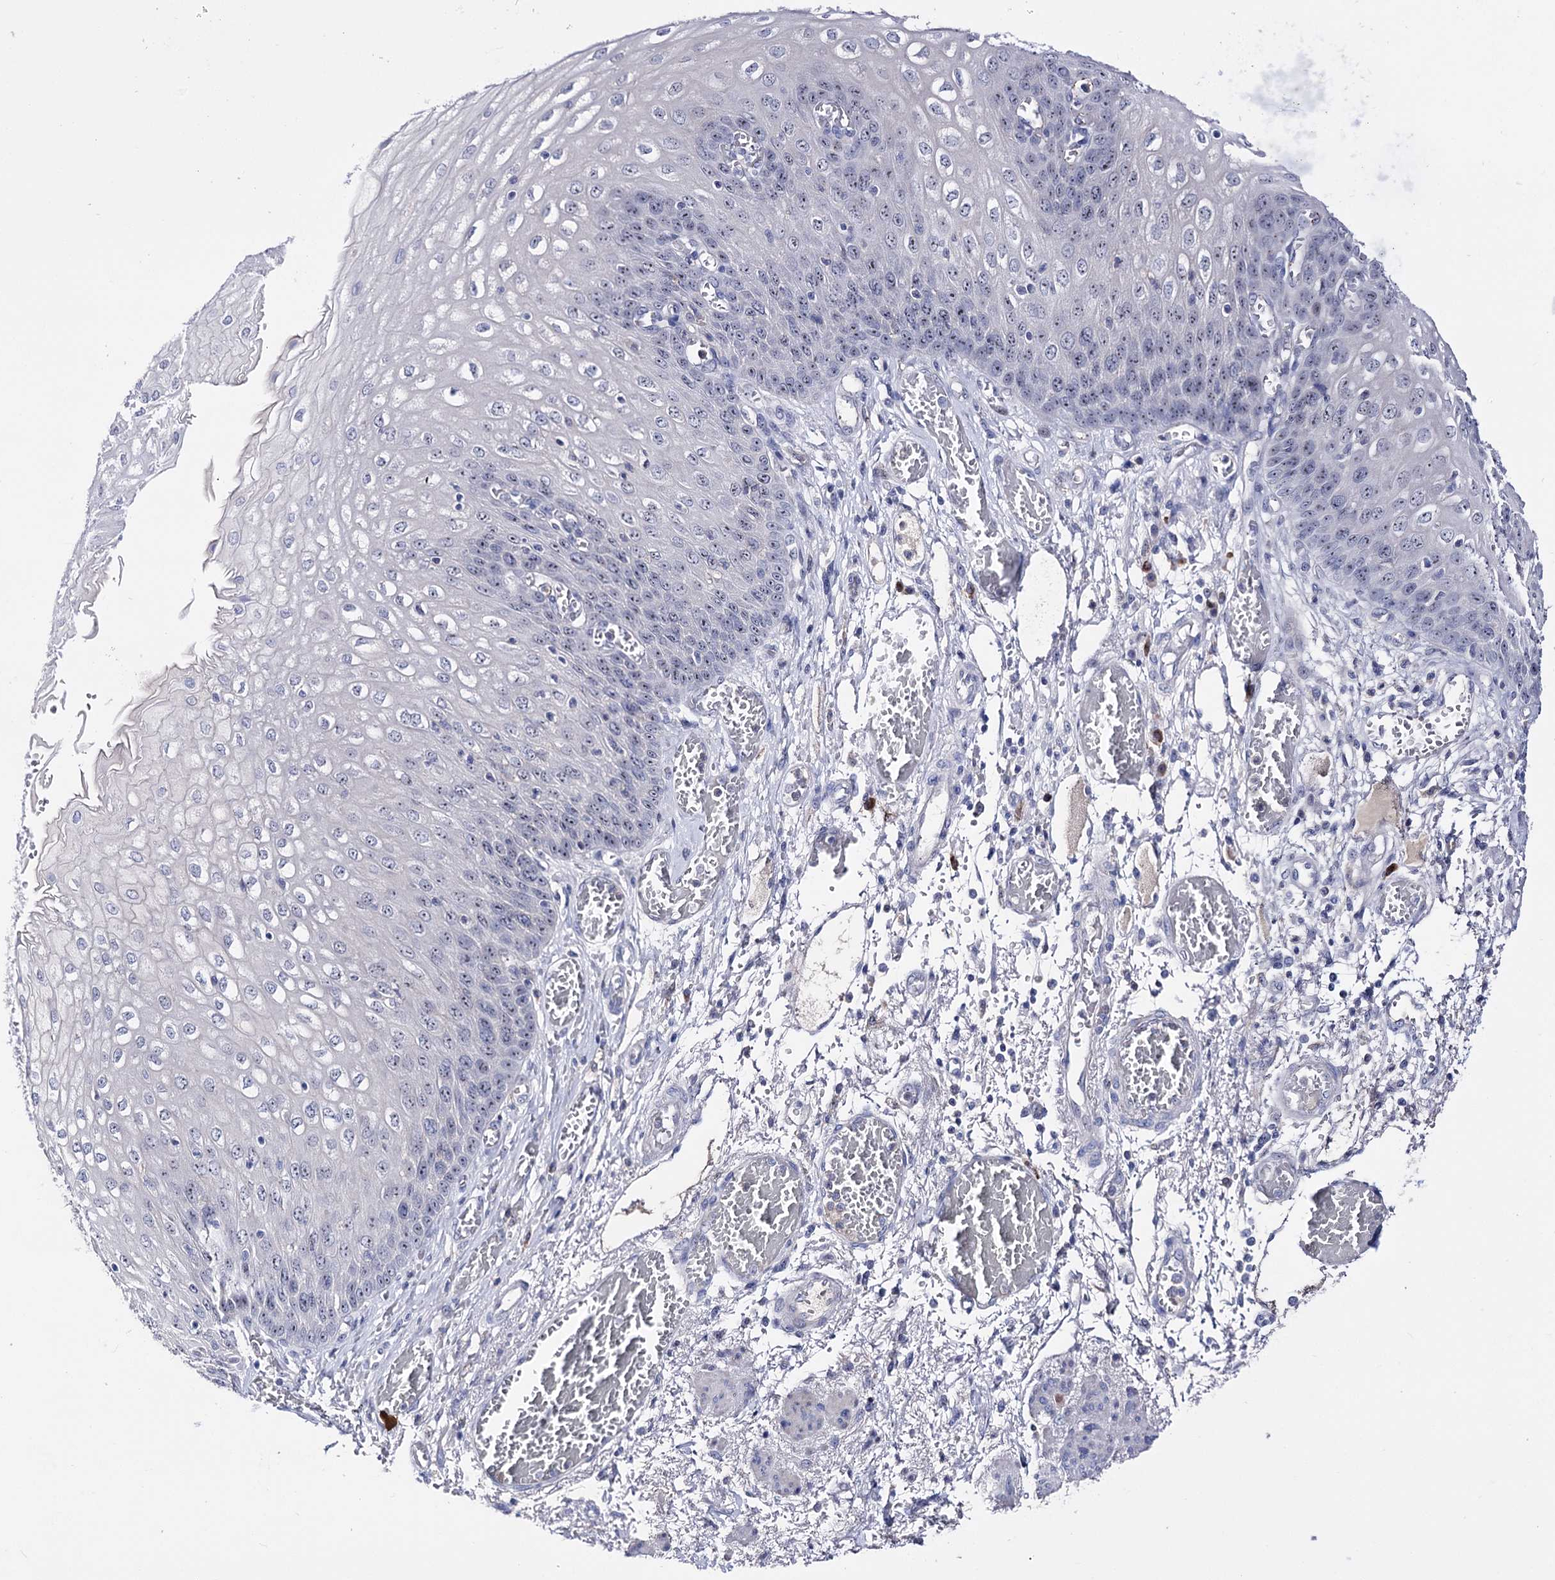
{"staining": {"intensity": "moderate", "quantity": "25%-75%", "location": "nuclear"}, "tissue": "esophagus", "cell_type": "Squamous epithelial cells", "image_type": "normal", "snomed": [{"axis": "morphology", "description": "Normal tissue, NOS"}, {"axis": "topography", "description": "Esophagus"}], "caption": "Immunohistochemical staining of benign human esophagus reveals medium levels of moderate nuclear positivity in about 25%-75% of squamous epithelial cells.", "gene": "PCGF5", "patient": {"sex": "male", "age": 81}}